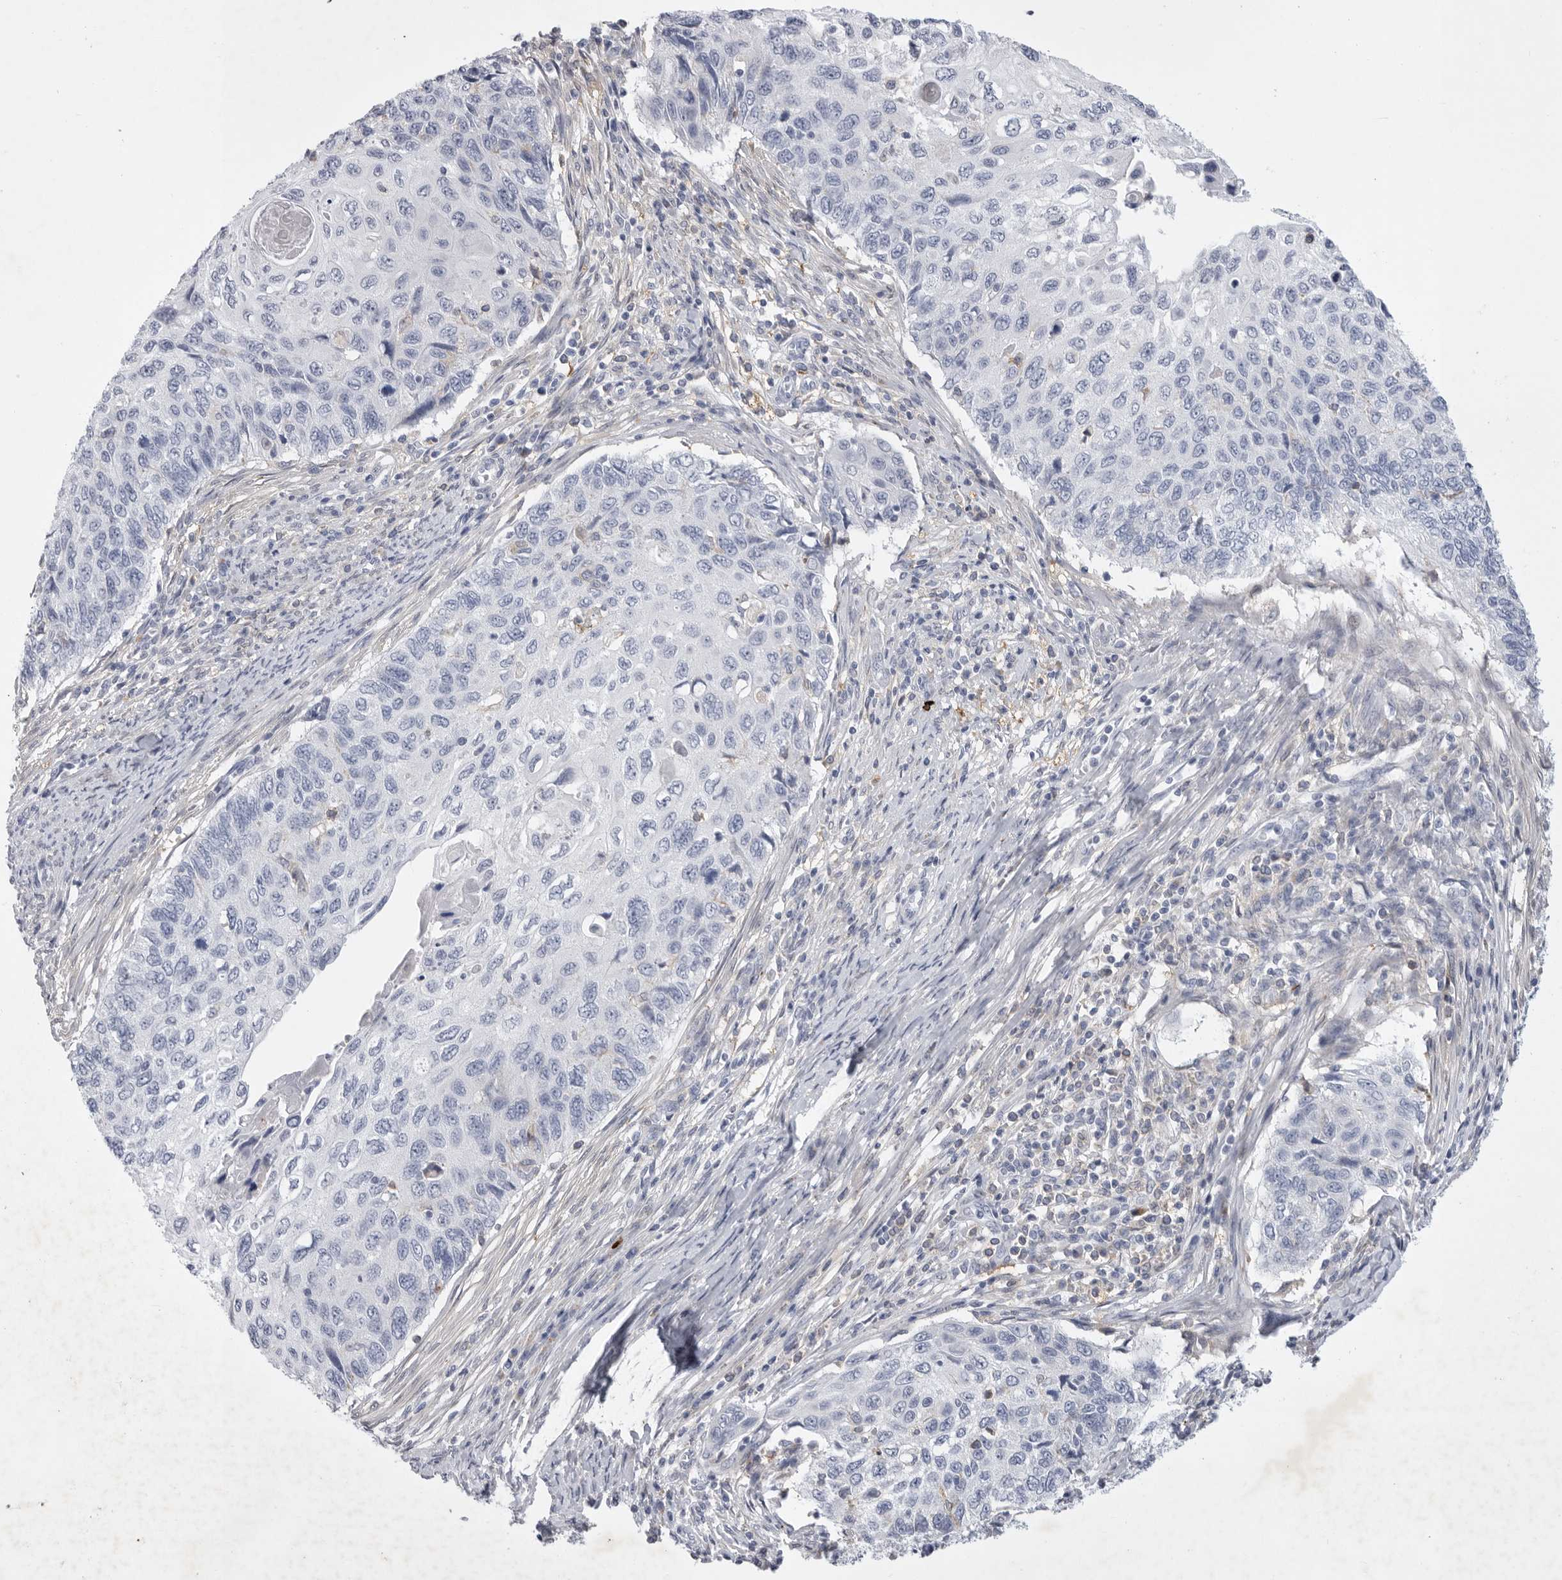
{"staining": {"intensity": "negative", "quantity": "none", "location": "none"}, "tissue": "cervical cancer", "cell_type": "Tumor cells", "image_type": "cancer", "snomed": [{"axis": "morphology", "description": "Squamous cell carcinoma, NOS"}, {"axis": "topography", "description": "Cervix"}], "caption": "IHC of squamous cell carcinoma (cervical) shows no staining in tumor cells.", "gene": "SIGLEC10", "patient": {"sex": "female", "age": 70}}